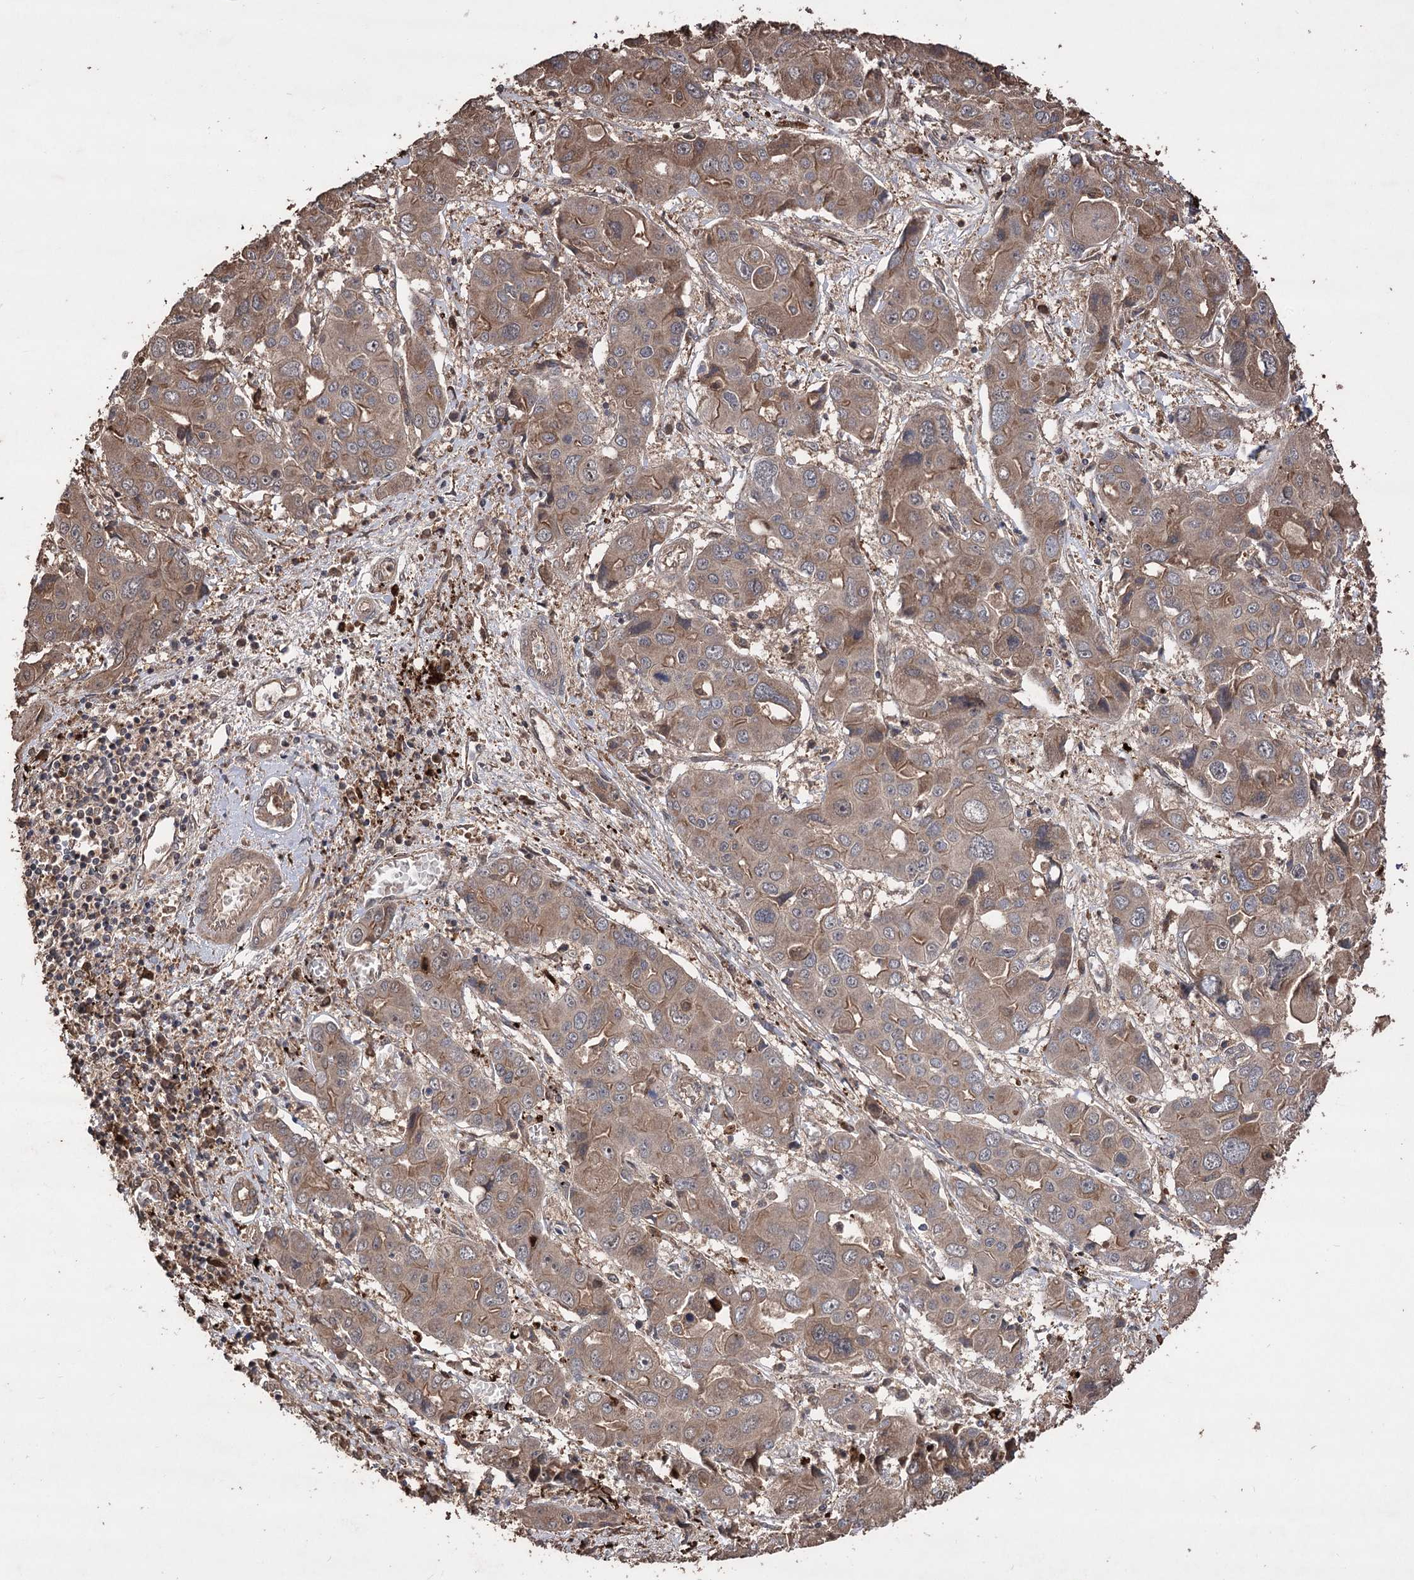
{"staining": {"intensity": "moderate", "quantity": ">75%", "location": "cytoplasmic/membranous"}, "tissue": "liver cancer", "cell_type": "Tumor cells", "image_type": "cancer", "snomed": [{"axis": "morphology", "description": "Cholangiocarcinoma"}, {"axis": "topography", "description": "Liver"}], "caption": "A brown stain highlights moderate cytoplasmic/membranous staining of a protein in cholangiocarcinoma (liver) tumor cells.", "gene": "RASSF3", "patient": {"sex": "male", "age": 67}}